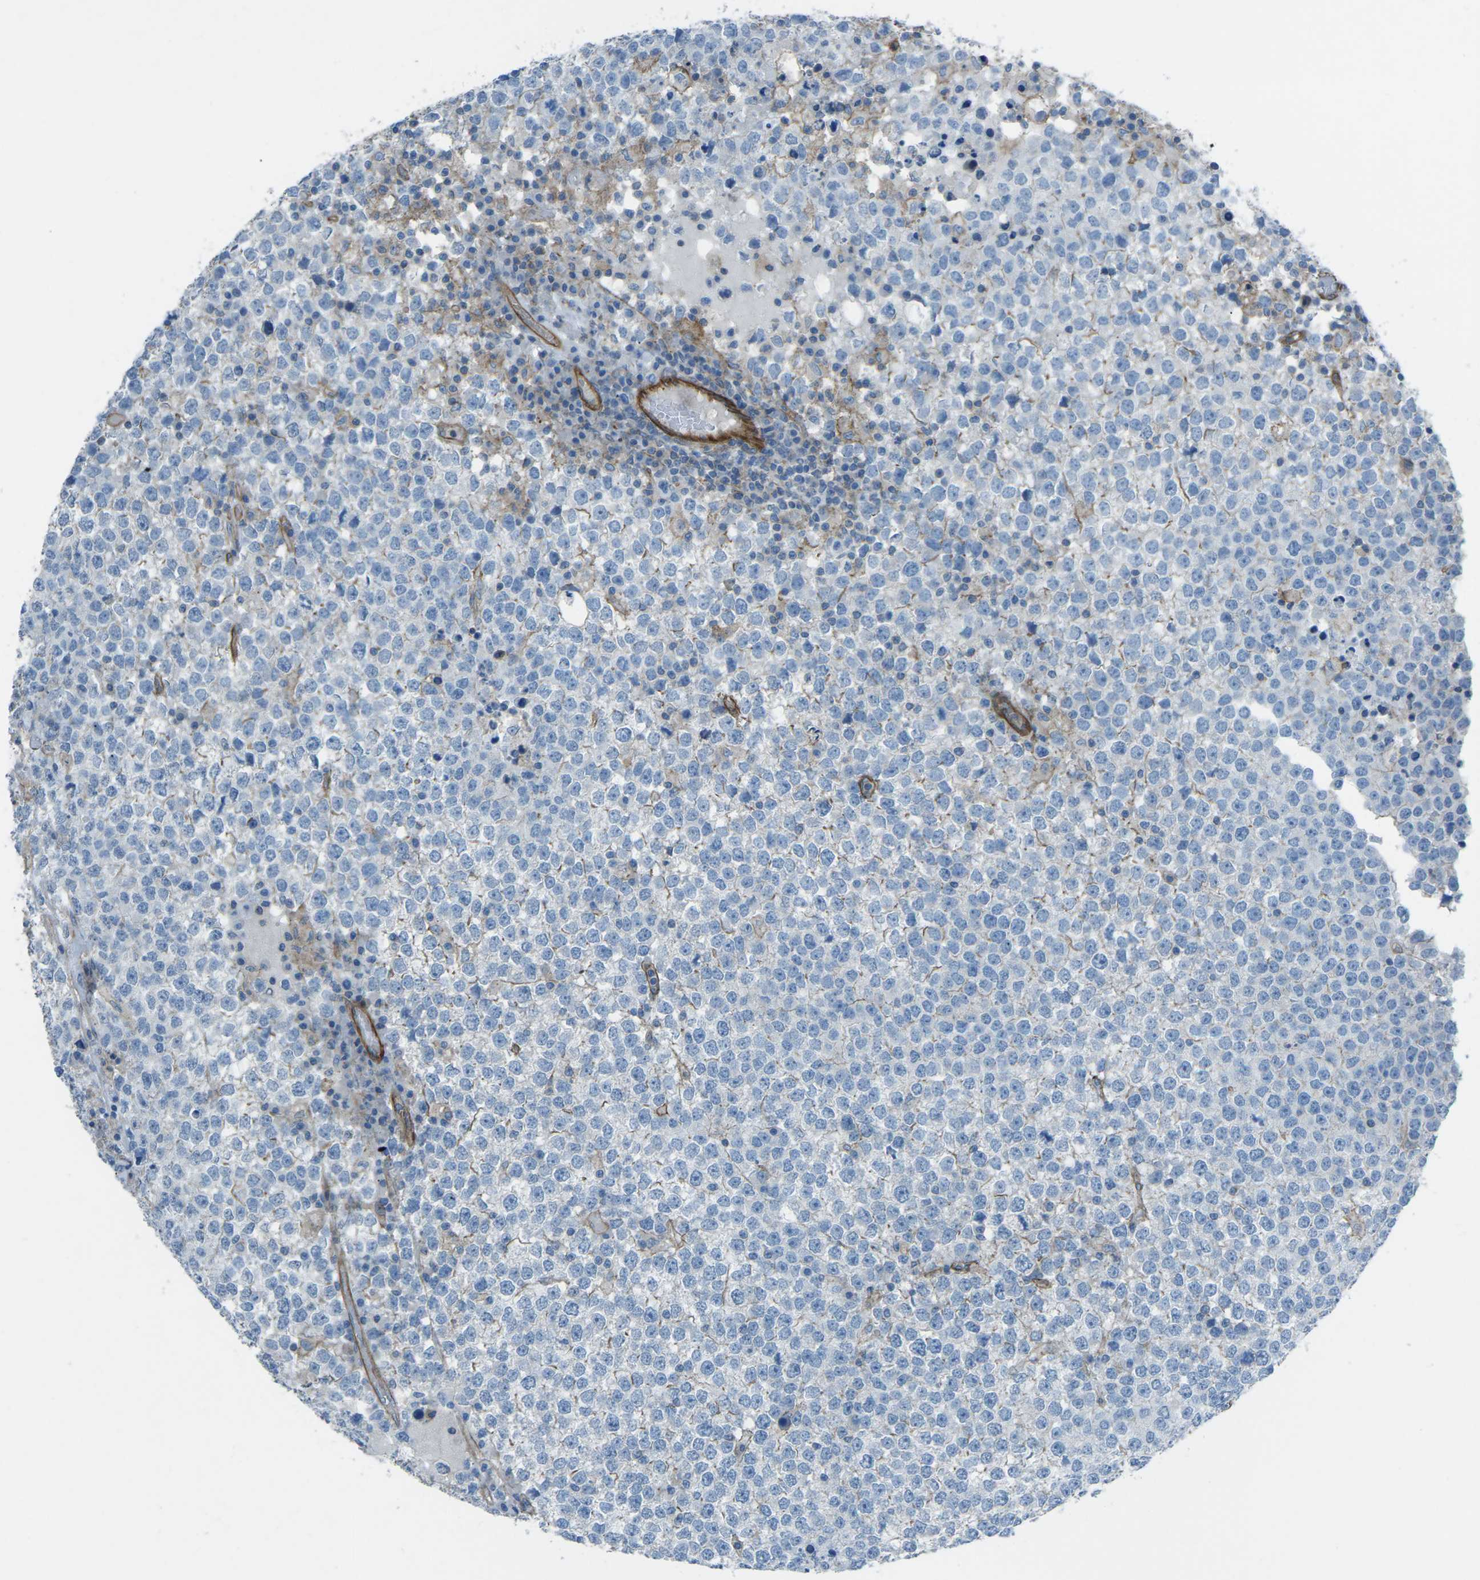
{"staining": {"intensity": "negative", "quantity": "none", "location": "none"}, "tissue": "testis cancer", "cell_type": "Tumor cells", "image_type": "cancer", "snomed": [{"axis": "morphology", "description": "Seminoma, NOS"}, {"axis": "topography", "description": "Testis"}], "caption": "Tumor cells show no significant staining in testis cancer (seminoma).", "gene": "UTRN", "patient": {"sex": "male", "age": 65}}